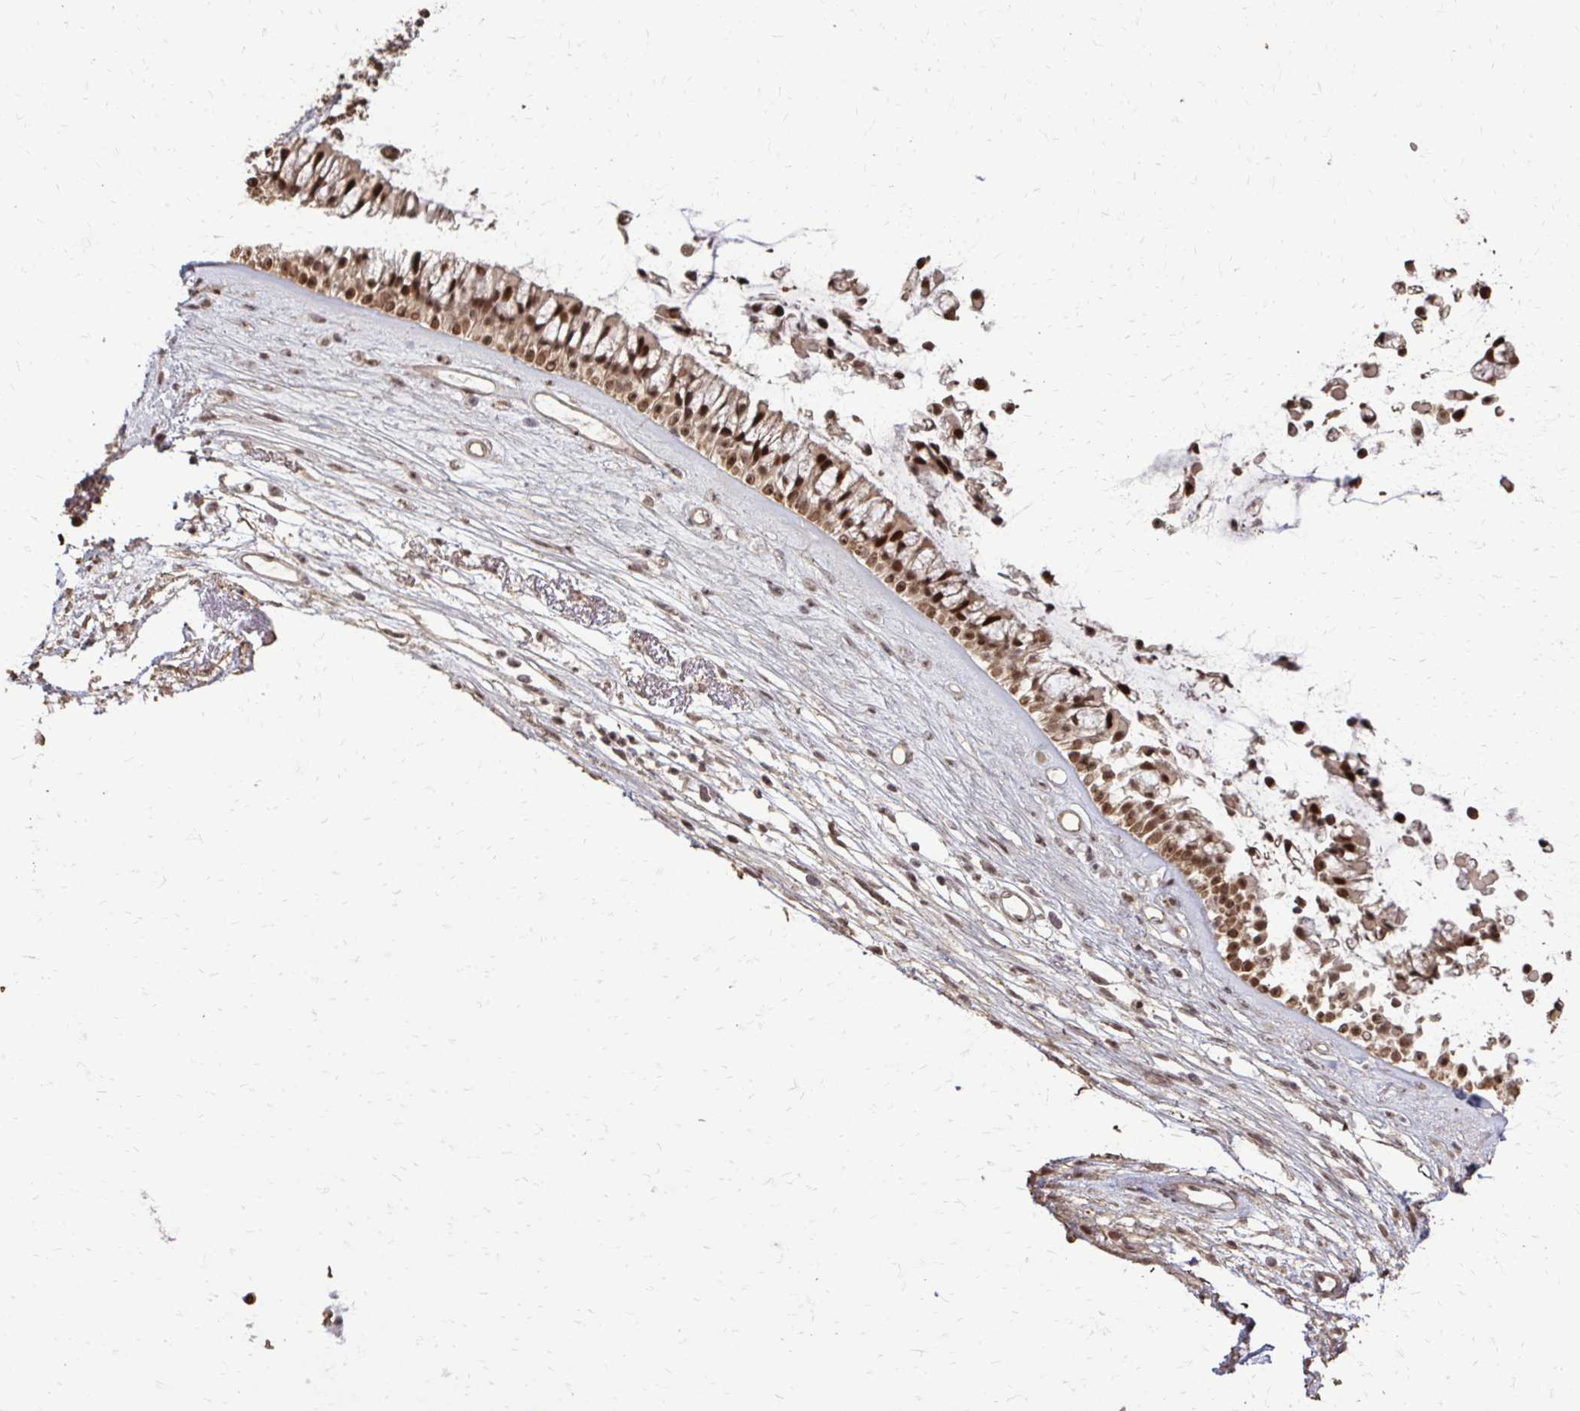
{"staining": {"intensity": "strong", "quantity": ">75%", "location": "nuclear"}, "tissue": "nasopharynx", "cell_type": "Respiratory epithelial cells", "image_type": "normal", "snomed": [{"axis": "morphology", "description": "Normal tissue, NOS"}, {"axis": "topography", "description": "Nasopharynx"}], "caption": "The immunohistochemical stain shows strong nuclear staining in respiratory epithelial cells of benign nasopharynx. The staining was performed using DAB to visualize the protein expression in brown, while the nuclei were stained in blue with hematoxylin (Magnification: 20x).", "gene": "SS18", "patient": {"sex": "female", "age": 75}}